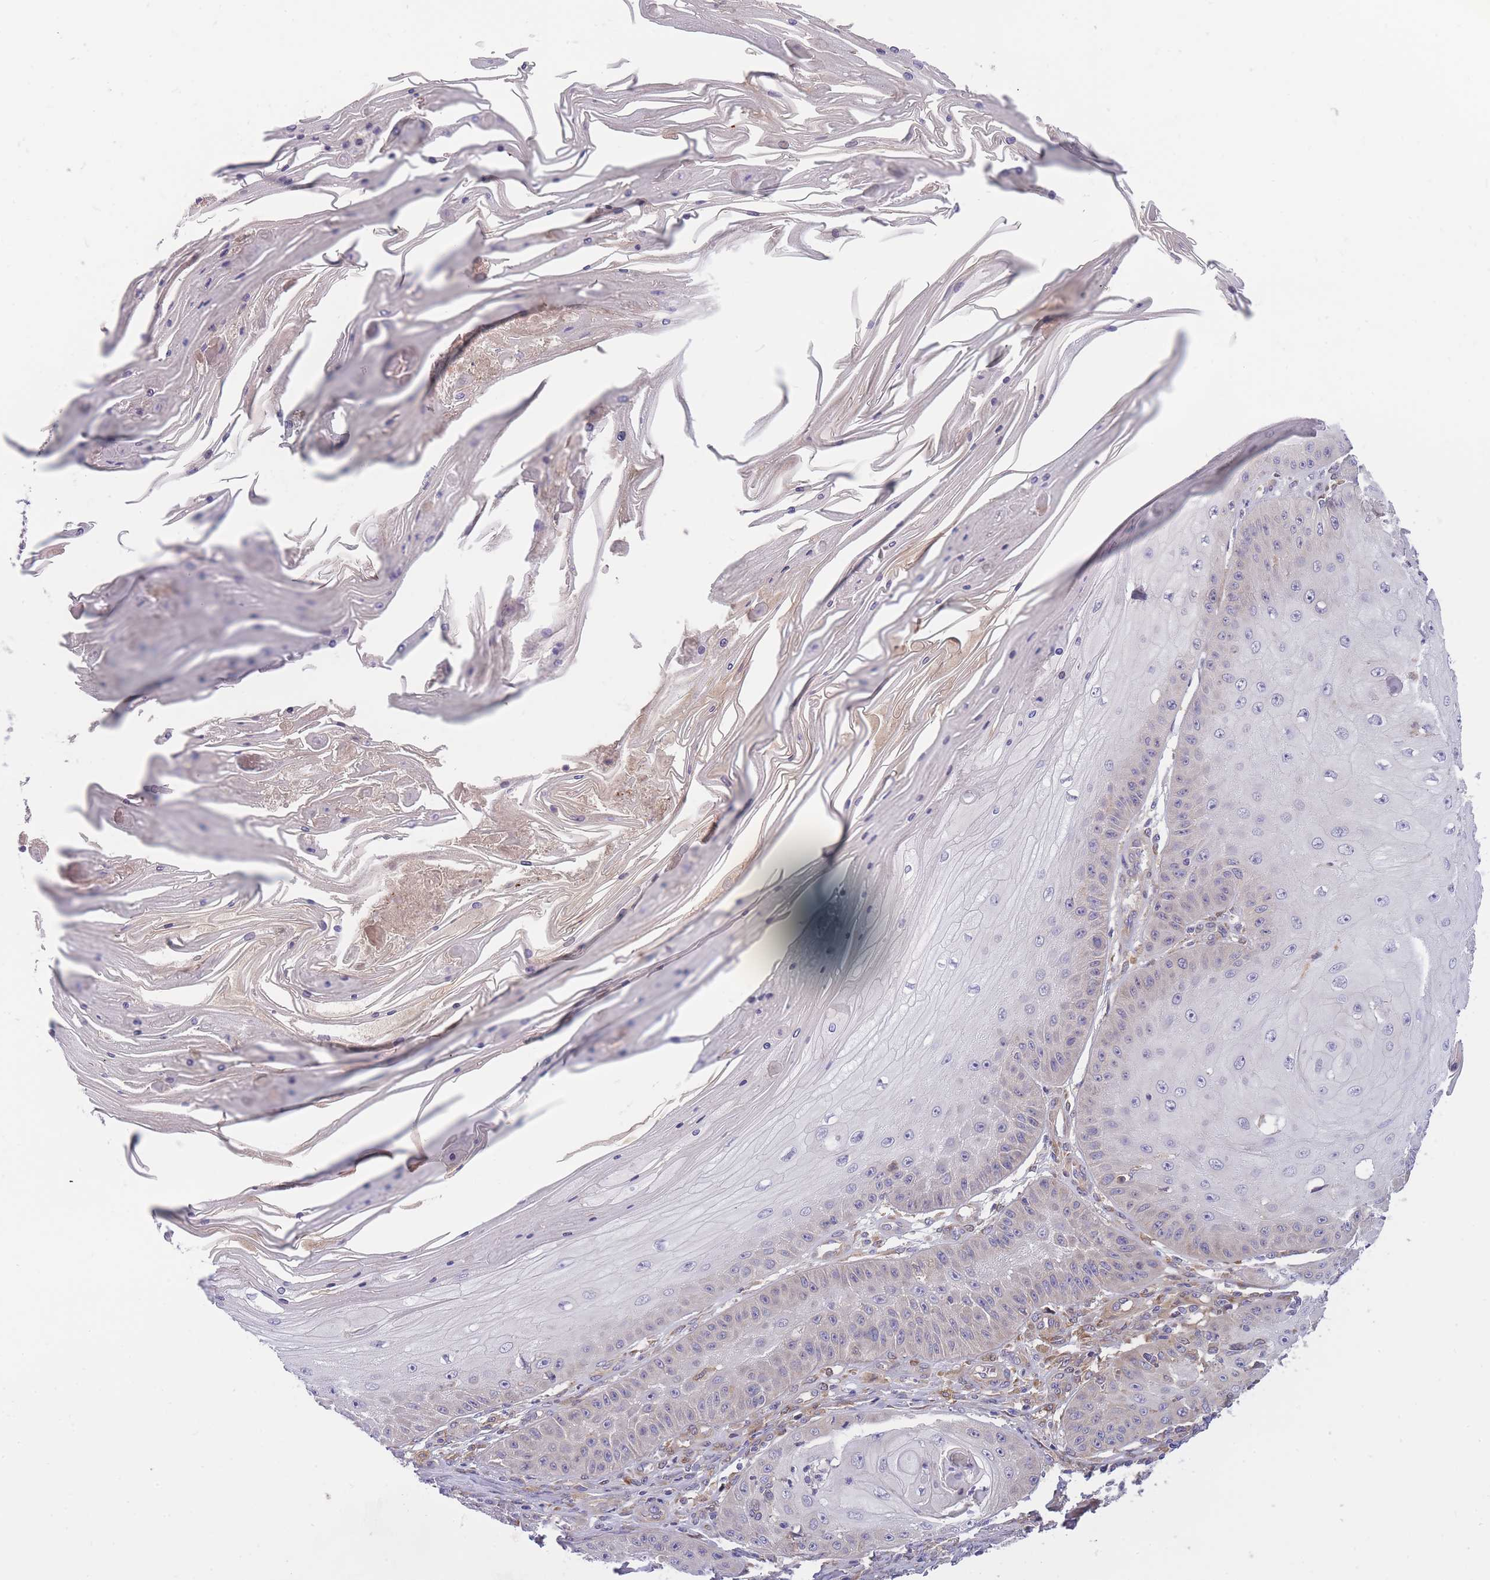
{"staining": {"intensity": "negative", "quantity": "none", "location": "none"}, "tissue": "skin cancer", "cell_type": "Tumor cells", "image_type": "cancer", "snomed": [{"axis": "morphology", "description": "Squamous cell carcinoma, NOS"}, {"axis": "topography", "description": "Skin"}], "caption": "This is an immunohistochemistry micrograph of human skin cancer. There is no expression in tumor cells.", "gene": "CRYGN", "patient": {"sex": "male", "age": 70}}